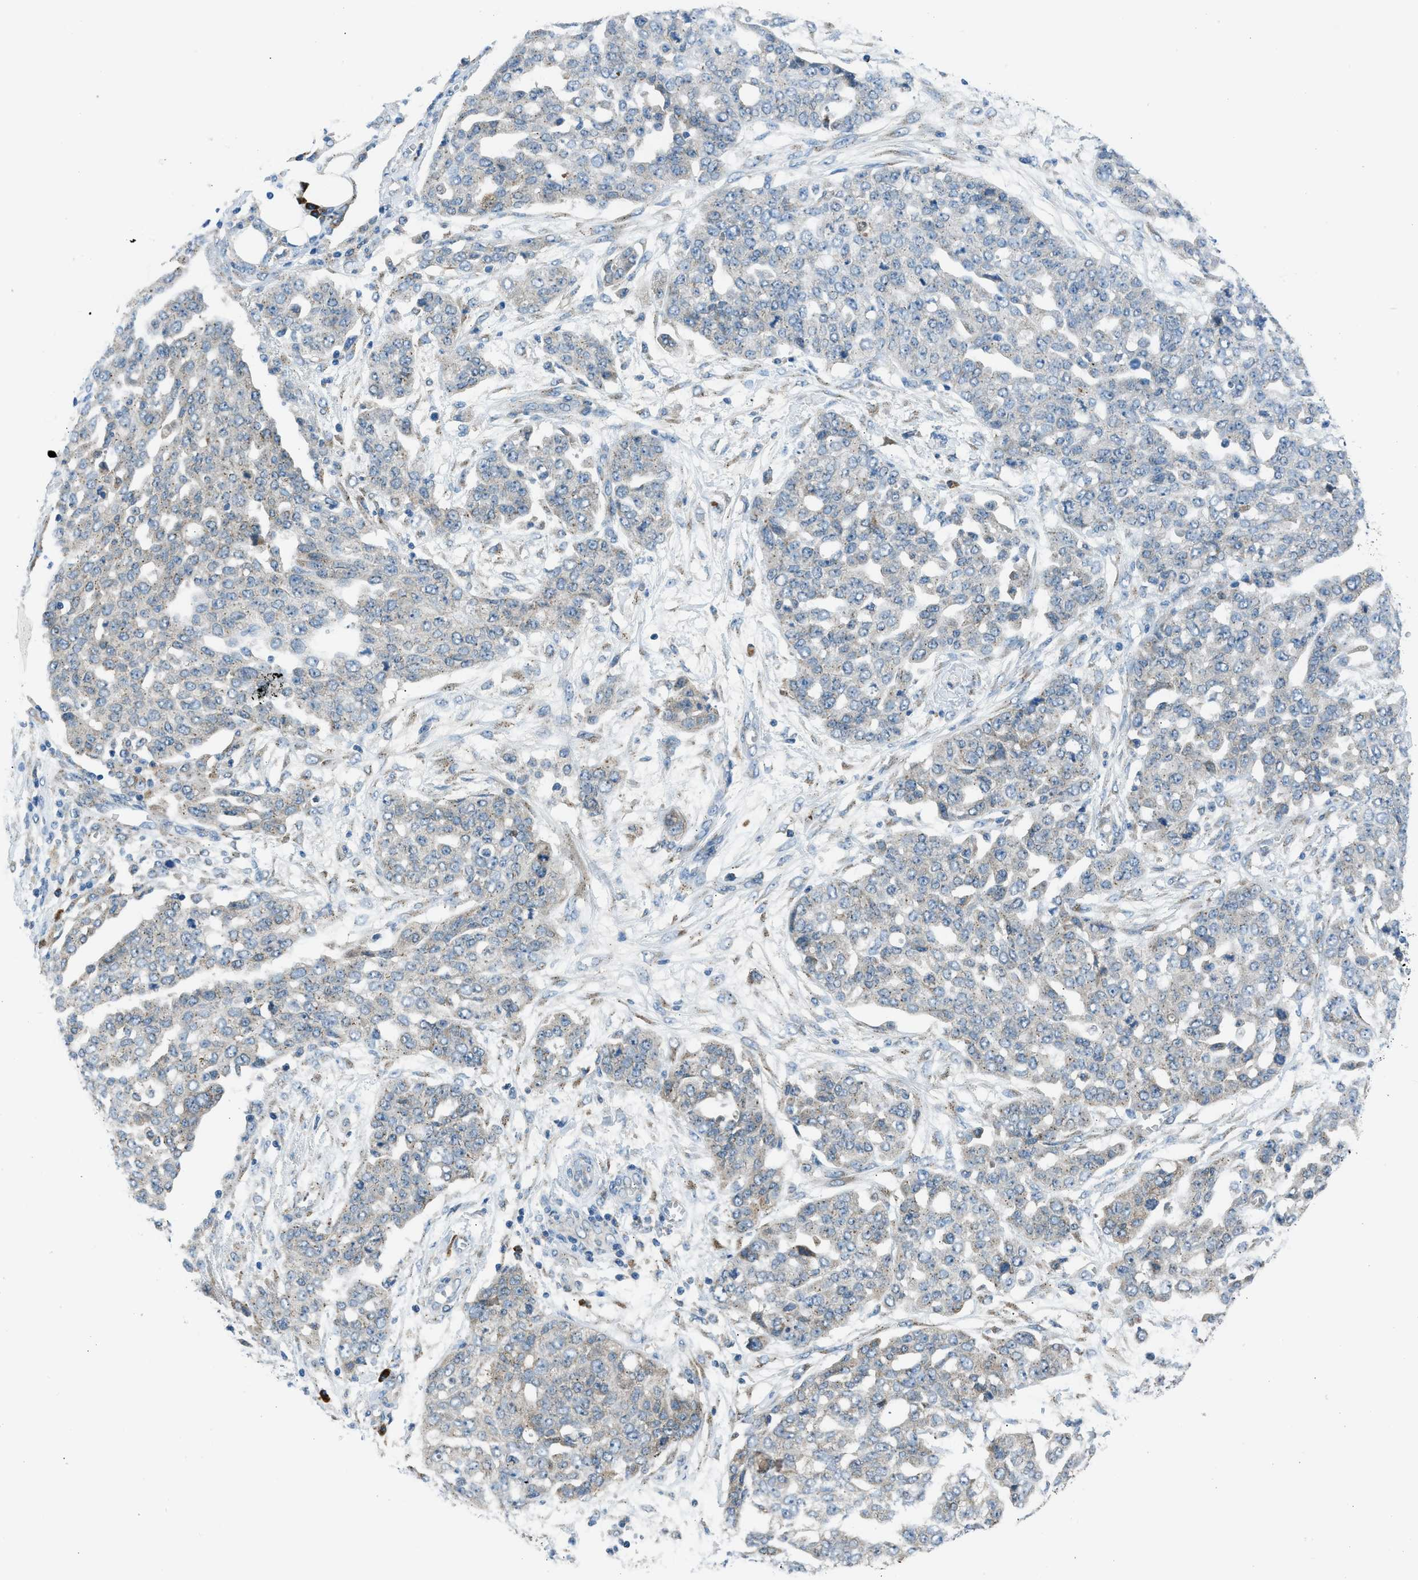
{"staining": {"intensity": "negative", "quantity": "none", "location": "none"}, "tissue": "ovarian cancer", "cell_type": "Tumor cells", "image_type": "cancer", "snomed": [{"axis": "morphology", "description": "Cystadenocarcinoma, serous, NOS"}, {"axis": "topography", "description": "Soft tissue"}, {"axis": "topography", "description": "Ovary"}], "caption": "This is an IHC histopathology image of human ovarian cancer (serous cystadenocarcinoma). There is no staining in tumor cells.", "gene": "EDARADD", "patient": {"sex": "female", "age": 57}}